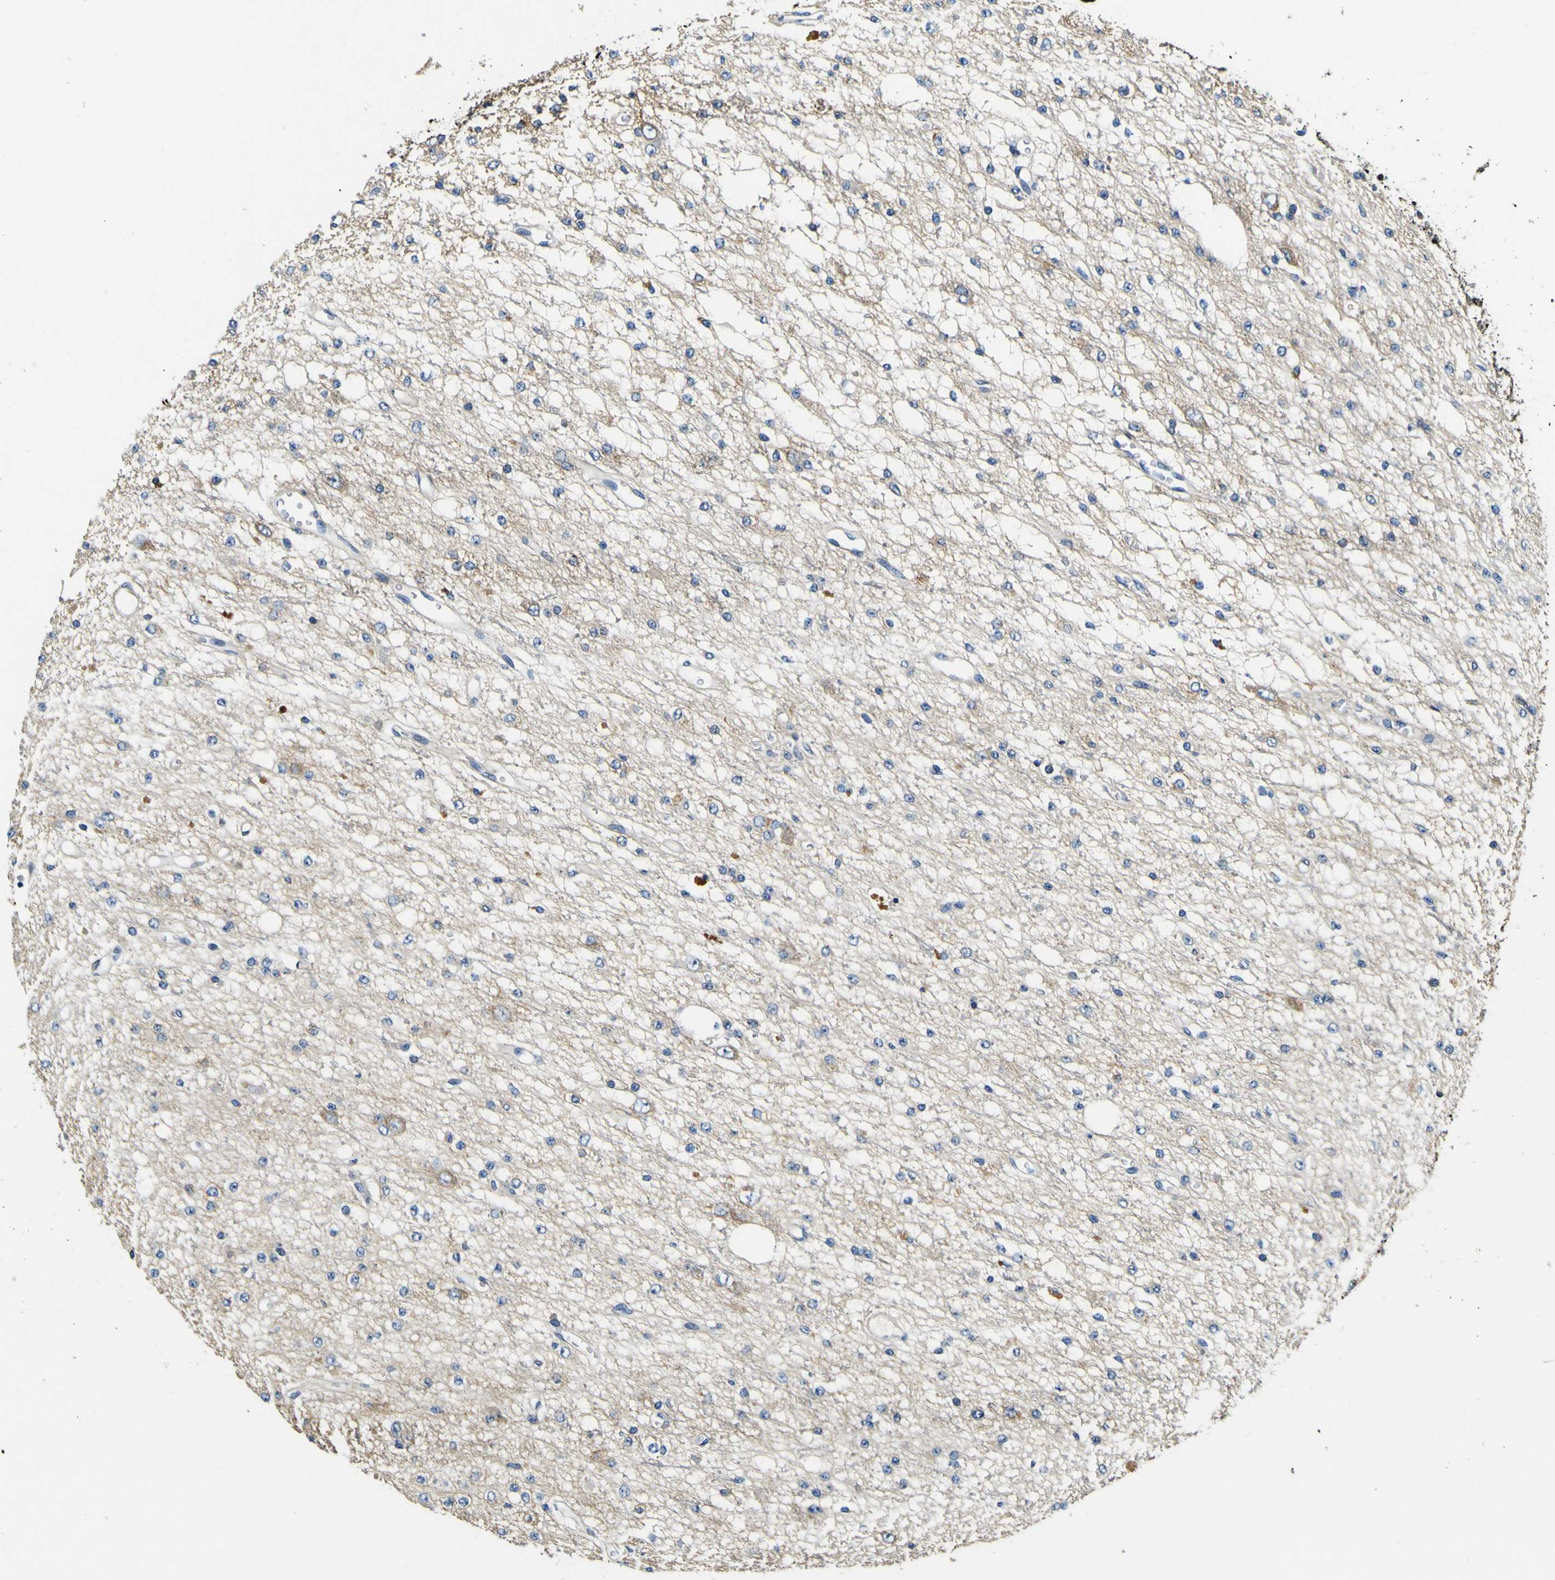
{"staining": {"intensity": "negative", "quantity": "none", "location": "none"}, "tissue": "glioma", "cell_type": "Tumor cells", "image_type": "cancer", "snomed": [{"axis": "morphology", "description": "Glioma, malignant, Low grade"}, {"axis": "topography", "description": "Brain"}], "caption": "Micrograph shows no significant protein expression in tumor cells of glioma. (Stains: DAB (3,3'-diaminobenzidine) IHC with hematoxylin counter stain, Microscopy: brightfield microscopy at high magnification).", "gene": "CLSTN1", "patient": {"sex": "male", "age": 38}}